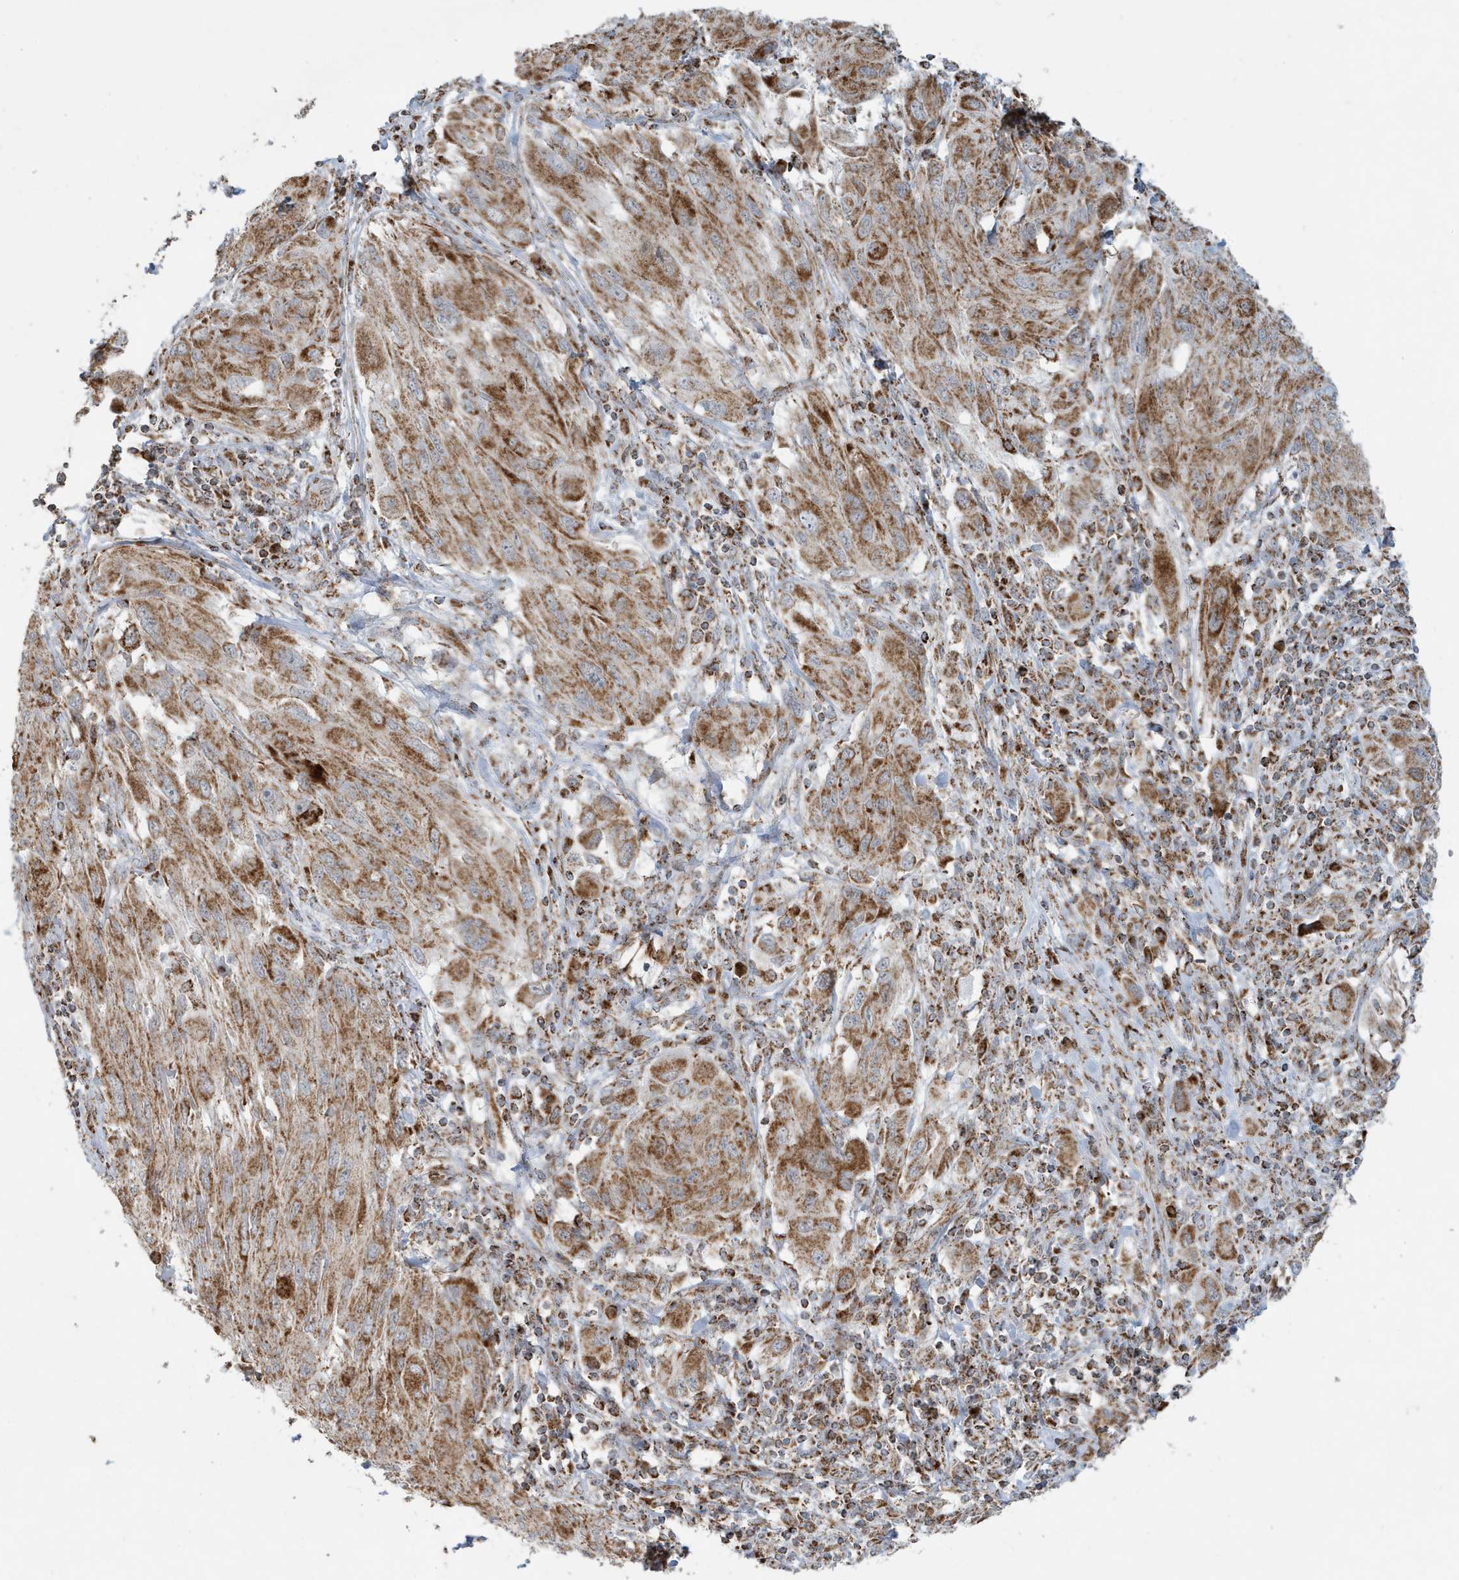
{"staining": {"intensity": "moderate", "quantity": ">75%", "location": "cytoplasmic/membranous"}, "tissue": "melanoma", "cell_type": "Tumor cells", "image_type": "cancer", "snomed": [{"axis": "morphology", "description": "Malignant melanoma, NOS"}, {"axis": "topography", "description": "Skin"}], "caption": "Brown immunohistochemical staining in human melanoma displays moderate cytoplasmic/membranous staining in about >75% of tumor cells.", "gene": "MAN1A1", "patient": {"sex": "female", "age": 91}}